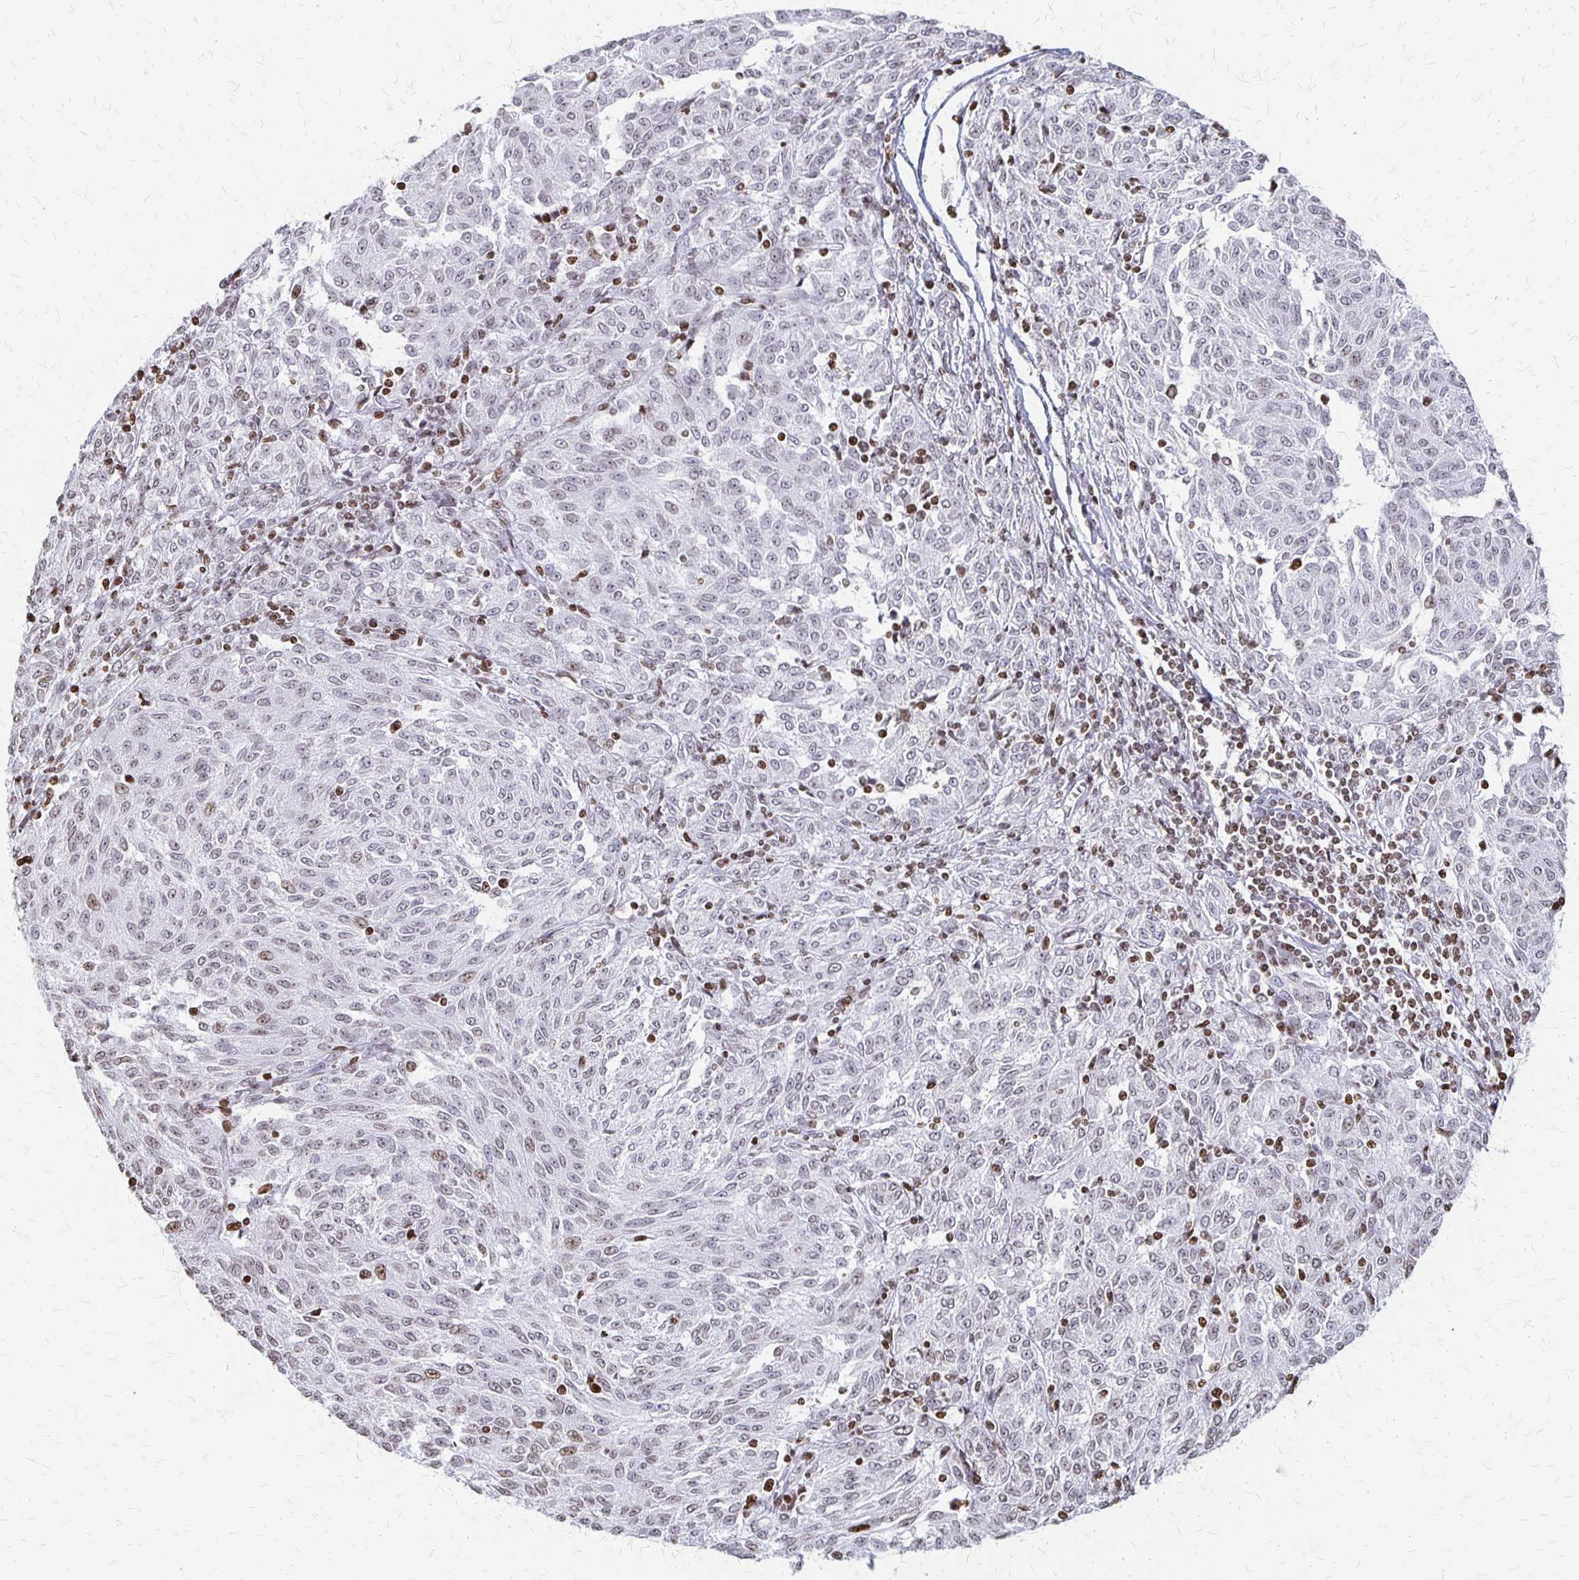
{"staining": {"intensity": "weak", "quantity": "25%-75%", "location": "nuclear"}, "tissue": "melanoma", "cell_type": "Tumor cells", "image_type": "cancer", "snomed": [{"axis": "morphology", "description": "Malignant melanoma, NOS"}, {"axis": "topography", "description": "Skin"}], "caption": "Protein expression analysis of human melanoma reveals weak nuclear positivity in about 25%-75% of tumor cells.", "gene": "ZNF280C", "patient": {"sex": "female", "age": 72}}